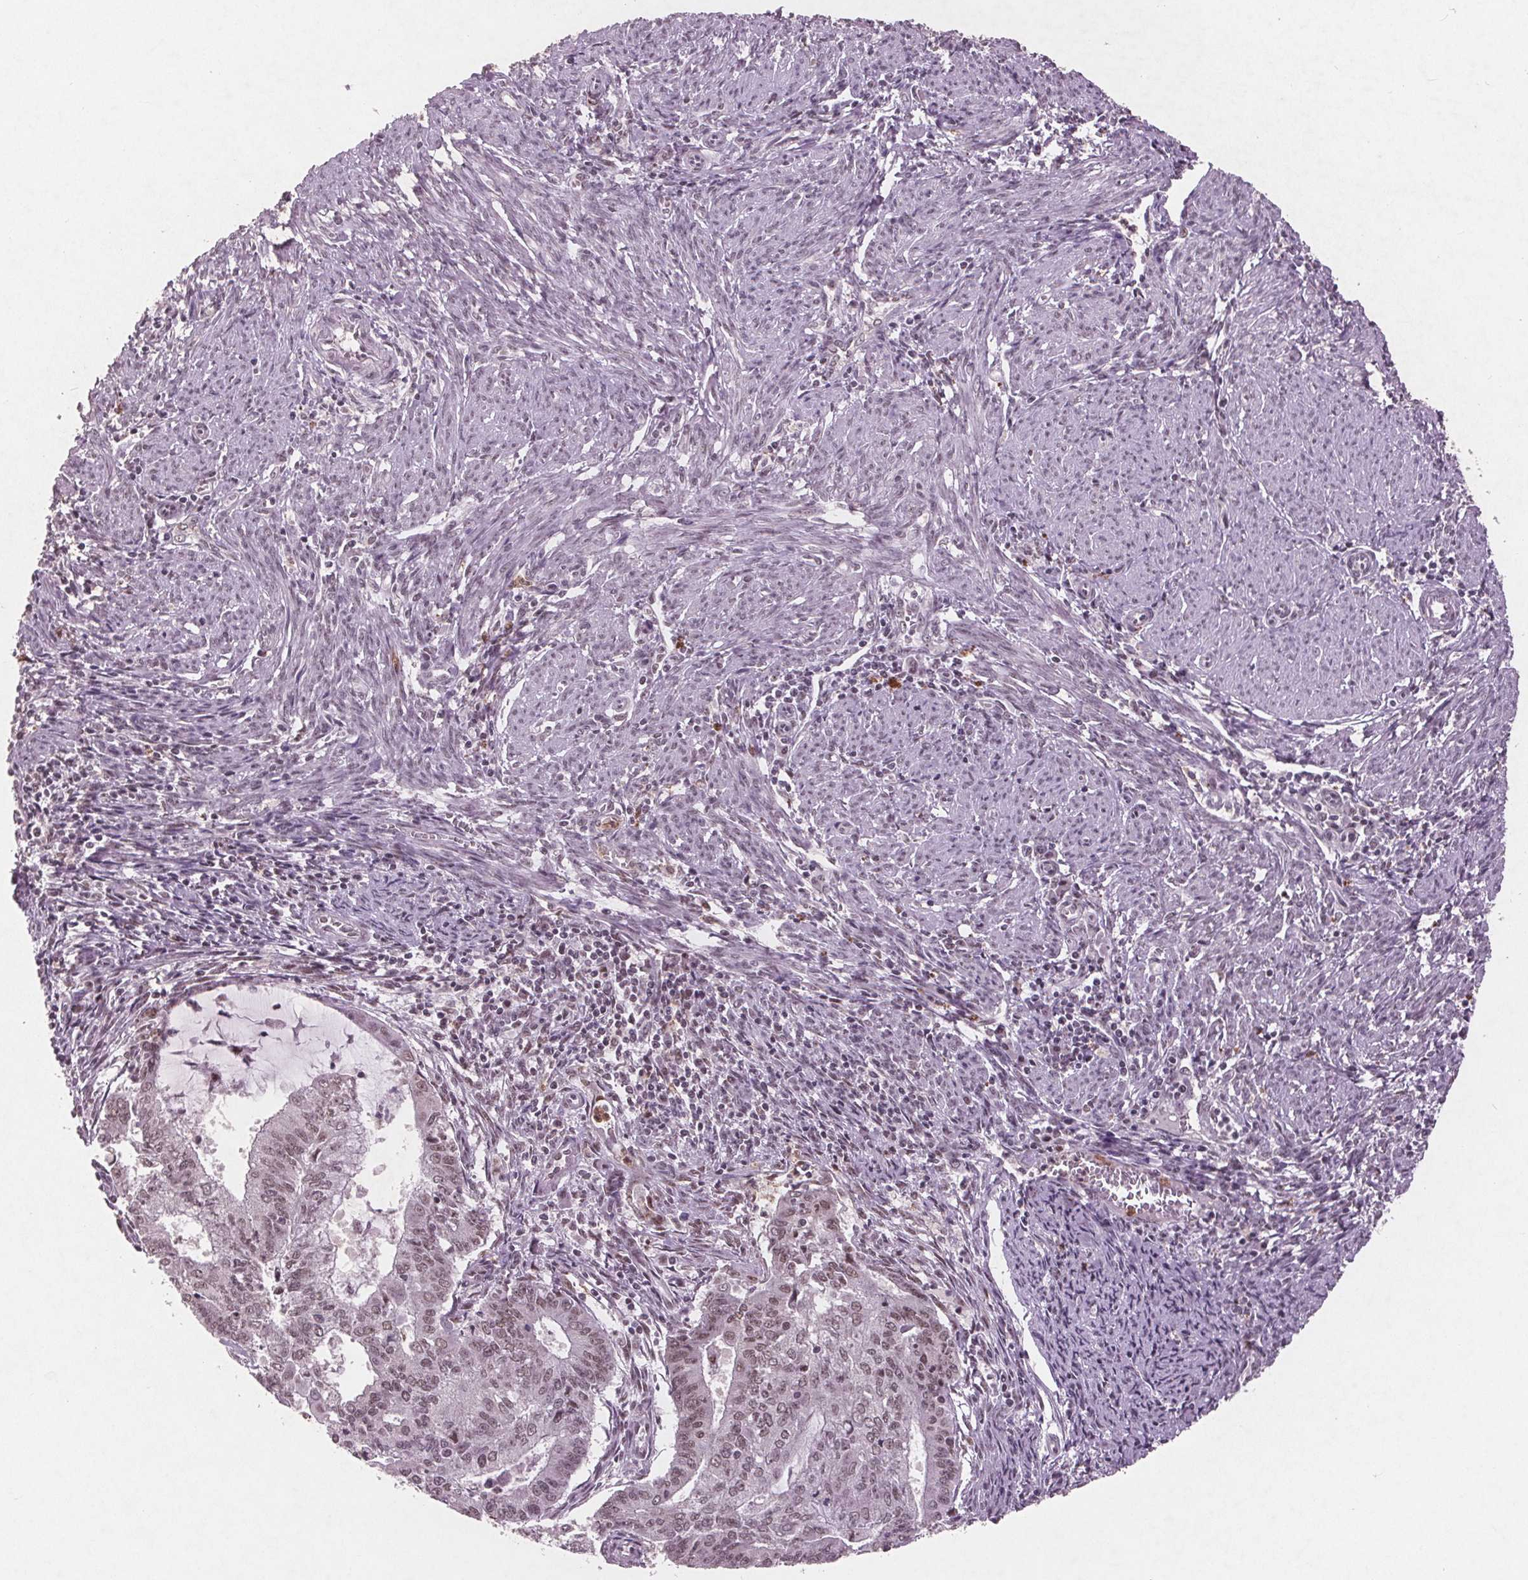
{"staining": {"intensity": "weak", "quantity": ">75%", "location": "nuclear"}, "tissue": "endometrial cancer", "cell_type": "Tumor cells", "image_type": "cancer", "snomed": [{"axis": "morphology", "description": "Adenocarcinoma, NOS"}, {"axis": "topography", "description": "Endometrium"}], "caption": "Weak nuclear expression for a protein is identified in approximately >75% of tumor cells of adenocarcinoma (endometrial) using immunohistochemistry.", "gene": "RPS6KA2", "patient": {"sex": "female", "age": 61}}